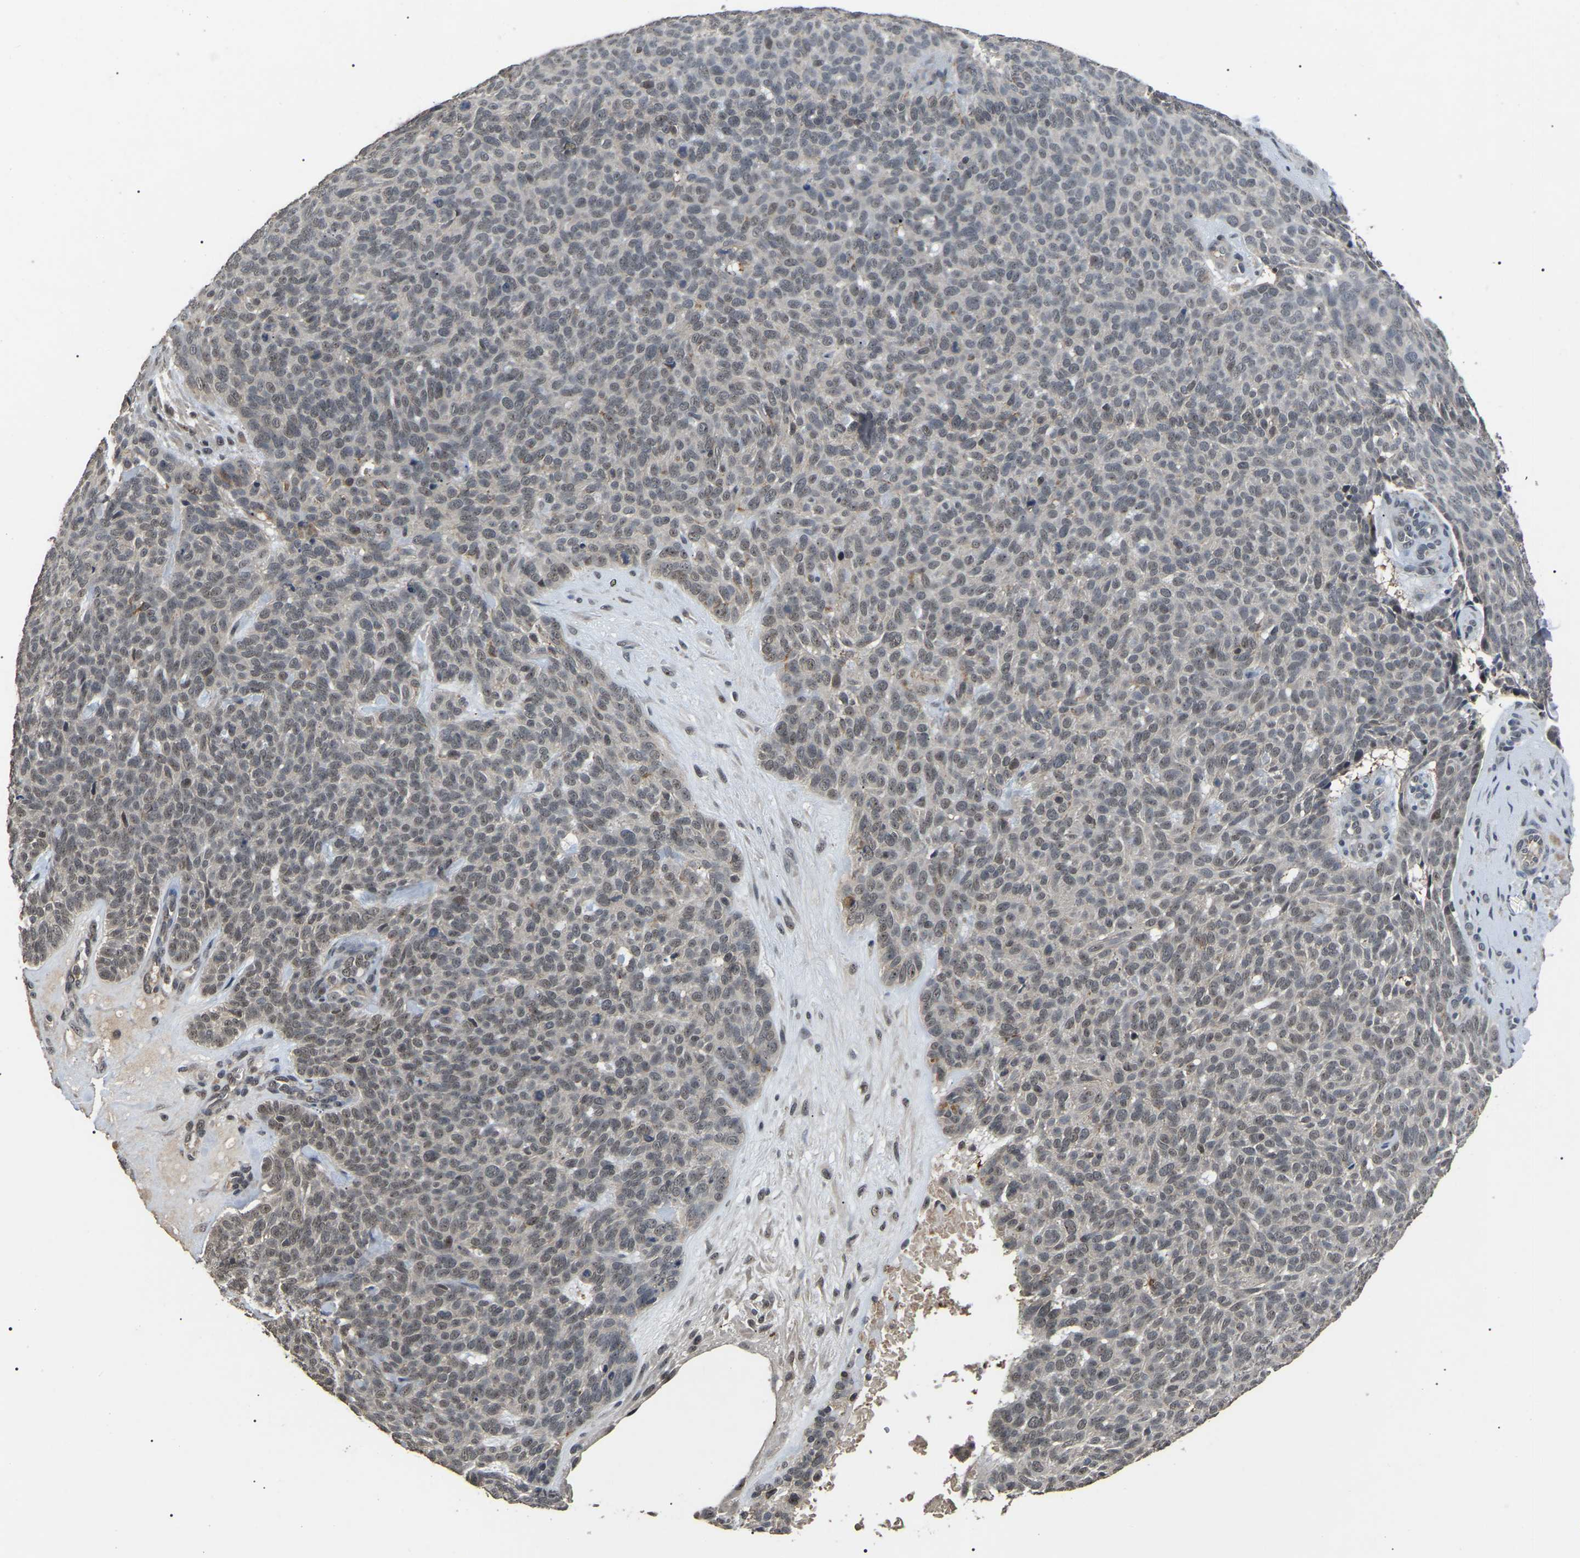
{"staining": {"intensity": "weak", "quantity": ">75%", "location": "nuclear"}, "tissue": "skin cancer", "cell_type": "Tumor cells", "image_type": "cancer", "snomed": [{"axis": "morphology", "description": "Basal cell carcinoma"}, {"axis": "topography", "description": "Skin"}], "caption": "A micrograph of human skin cancer (basal cell carcinoma) stained for a protein reveals weak nuclear brown staining in tumor cells.", "gene": "PPM1E", "patient": {"sex": "male", "age": 61}}